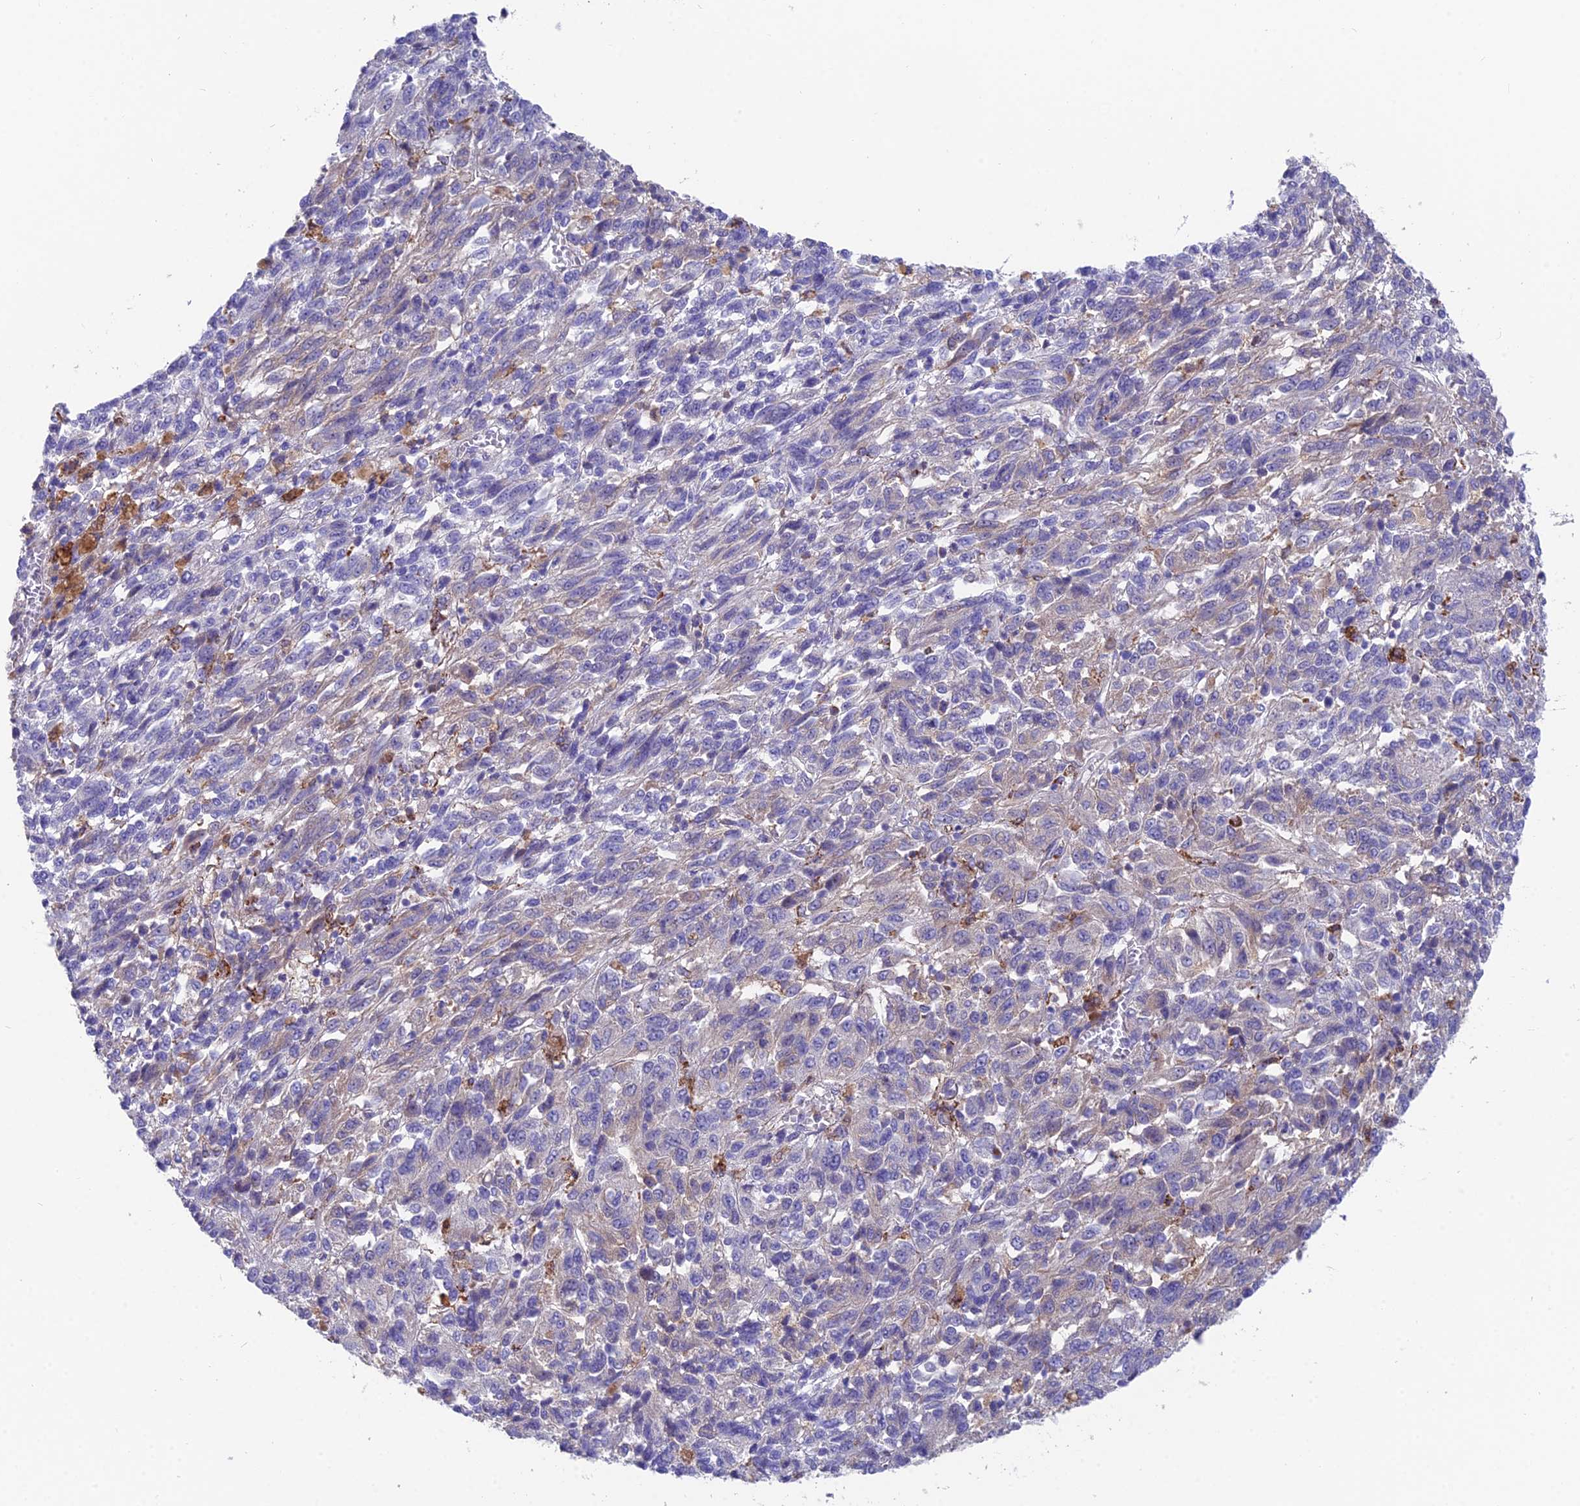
{"staining": {"intensity": "weak", "quantity": "25%-75%", "location": "cytoplasmic/membranous"}, "tissue": "melanoma", "cell_type": "Tumor cells", "image_type": "cancer", "snomed": [{"axis": "morphology", "description": "Malignant melanoma, Metastatic site"}, {"axis": "topography", "description": "Lung"}], "caption": "DAB immunohistochemical staining of human melanoma shows weak cytoplasmic/membranous protein positivity in approximately 25%-75% of tumor cells.", "gene": "TIGD6", "patient": {"sex": "male", "age": 64}}